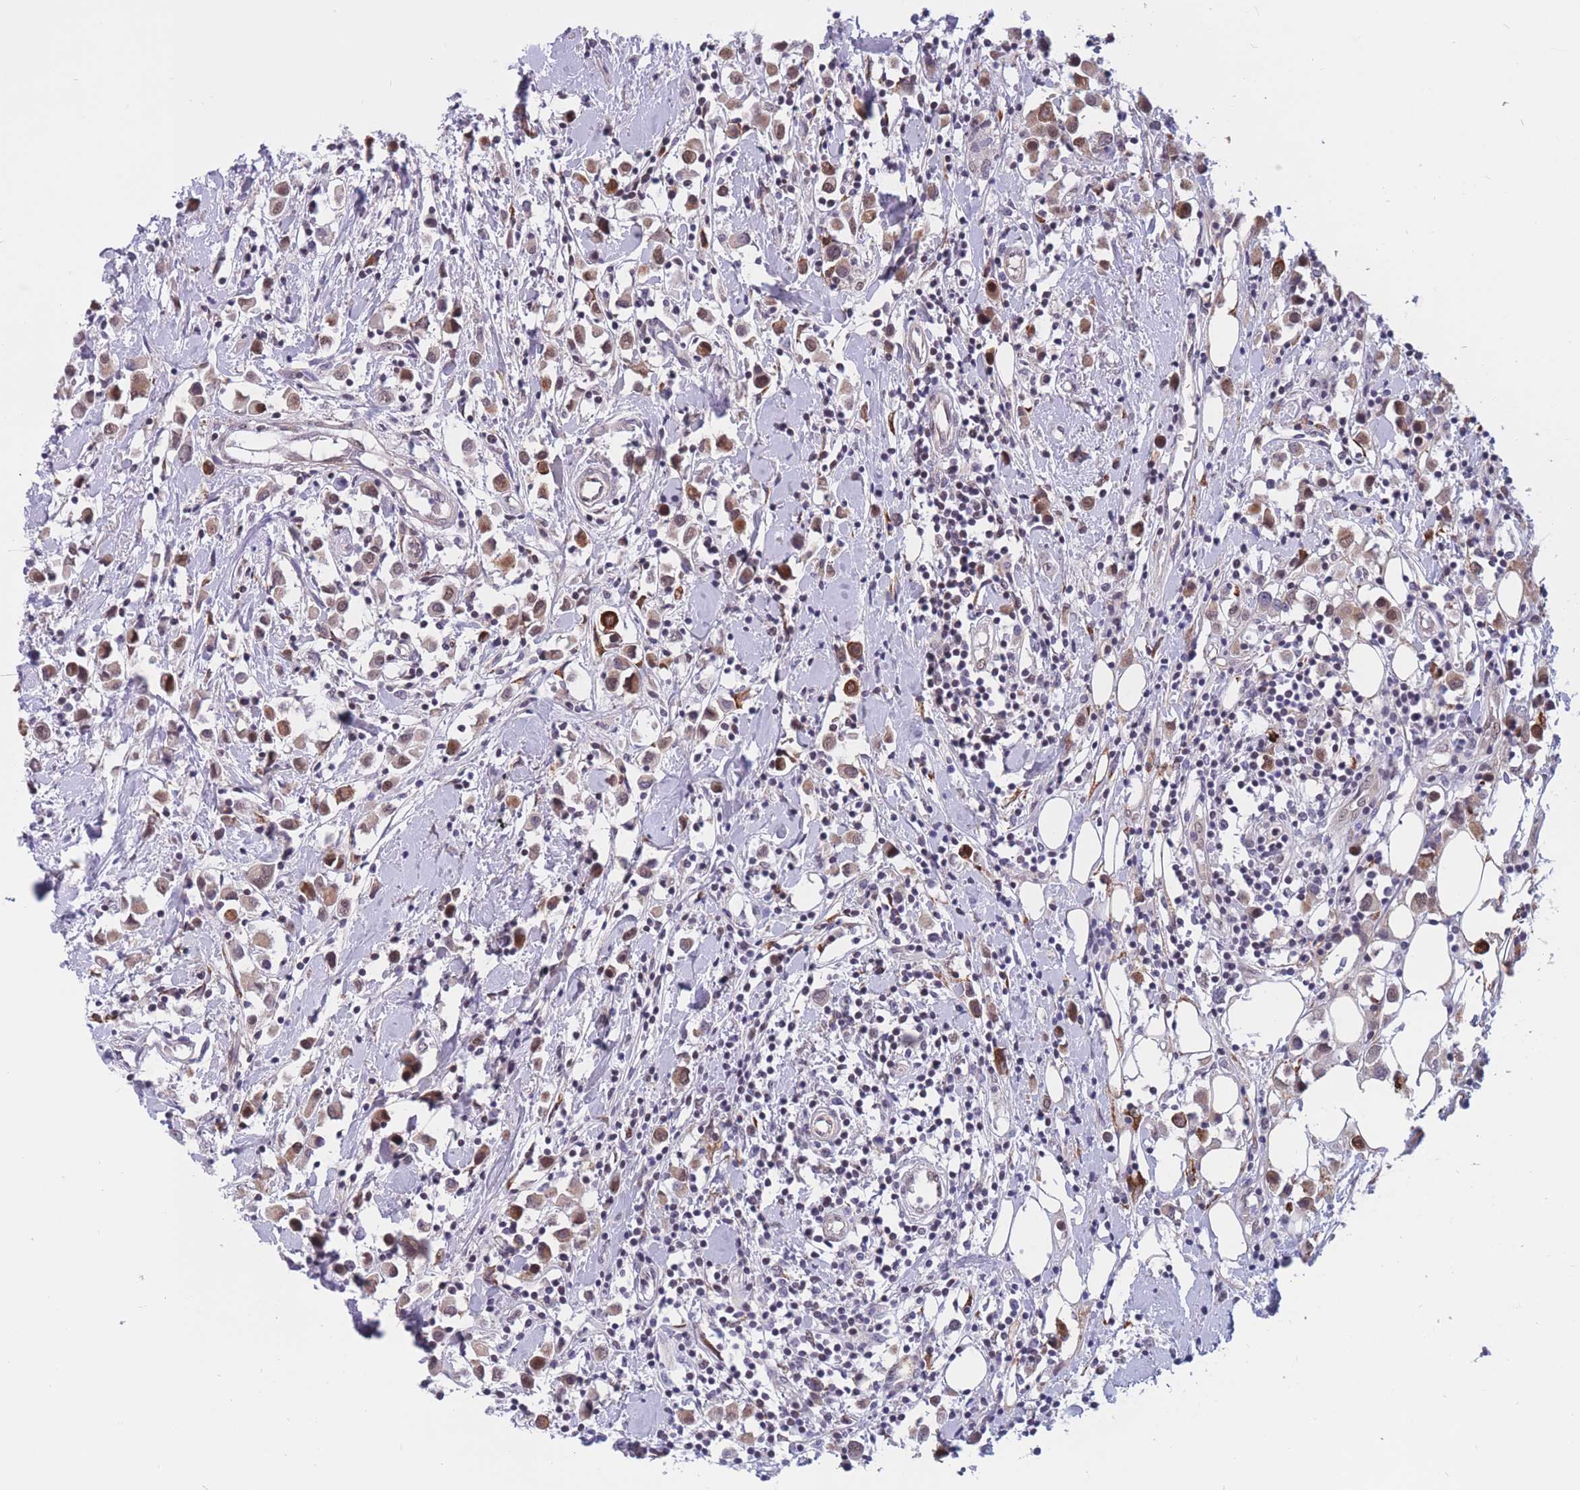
{"staining": {"intensity": "weak", "quantity": ">75%", "location": "cytoplasmic/membranous,nuclear"}, "tissue": "breast cancer", "cell_type": "Tumor cells", "image_type": "cancer", "snomed": [{"axis": "morphology", "description": "Duct carcinoma"}, {"axis": "topography", "description": "Breast"}], "caption": "Immunohistochemistry (DAB (3,3'-diaminobenzidine)) staining of breast cancer demonstrates weak cytoplasmic/membranous and nuclear protein staining in approximately >75% of tumor cells.", "gene": "BCL9L", "patient": {"sex": "female", "age": 61}}